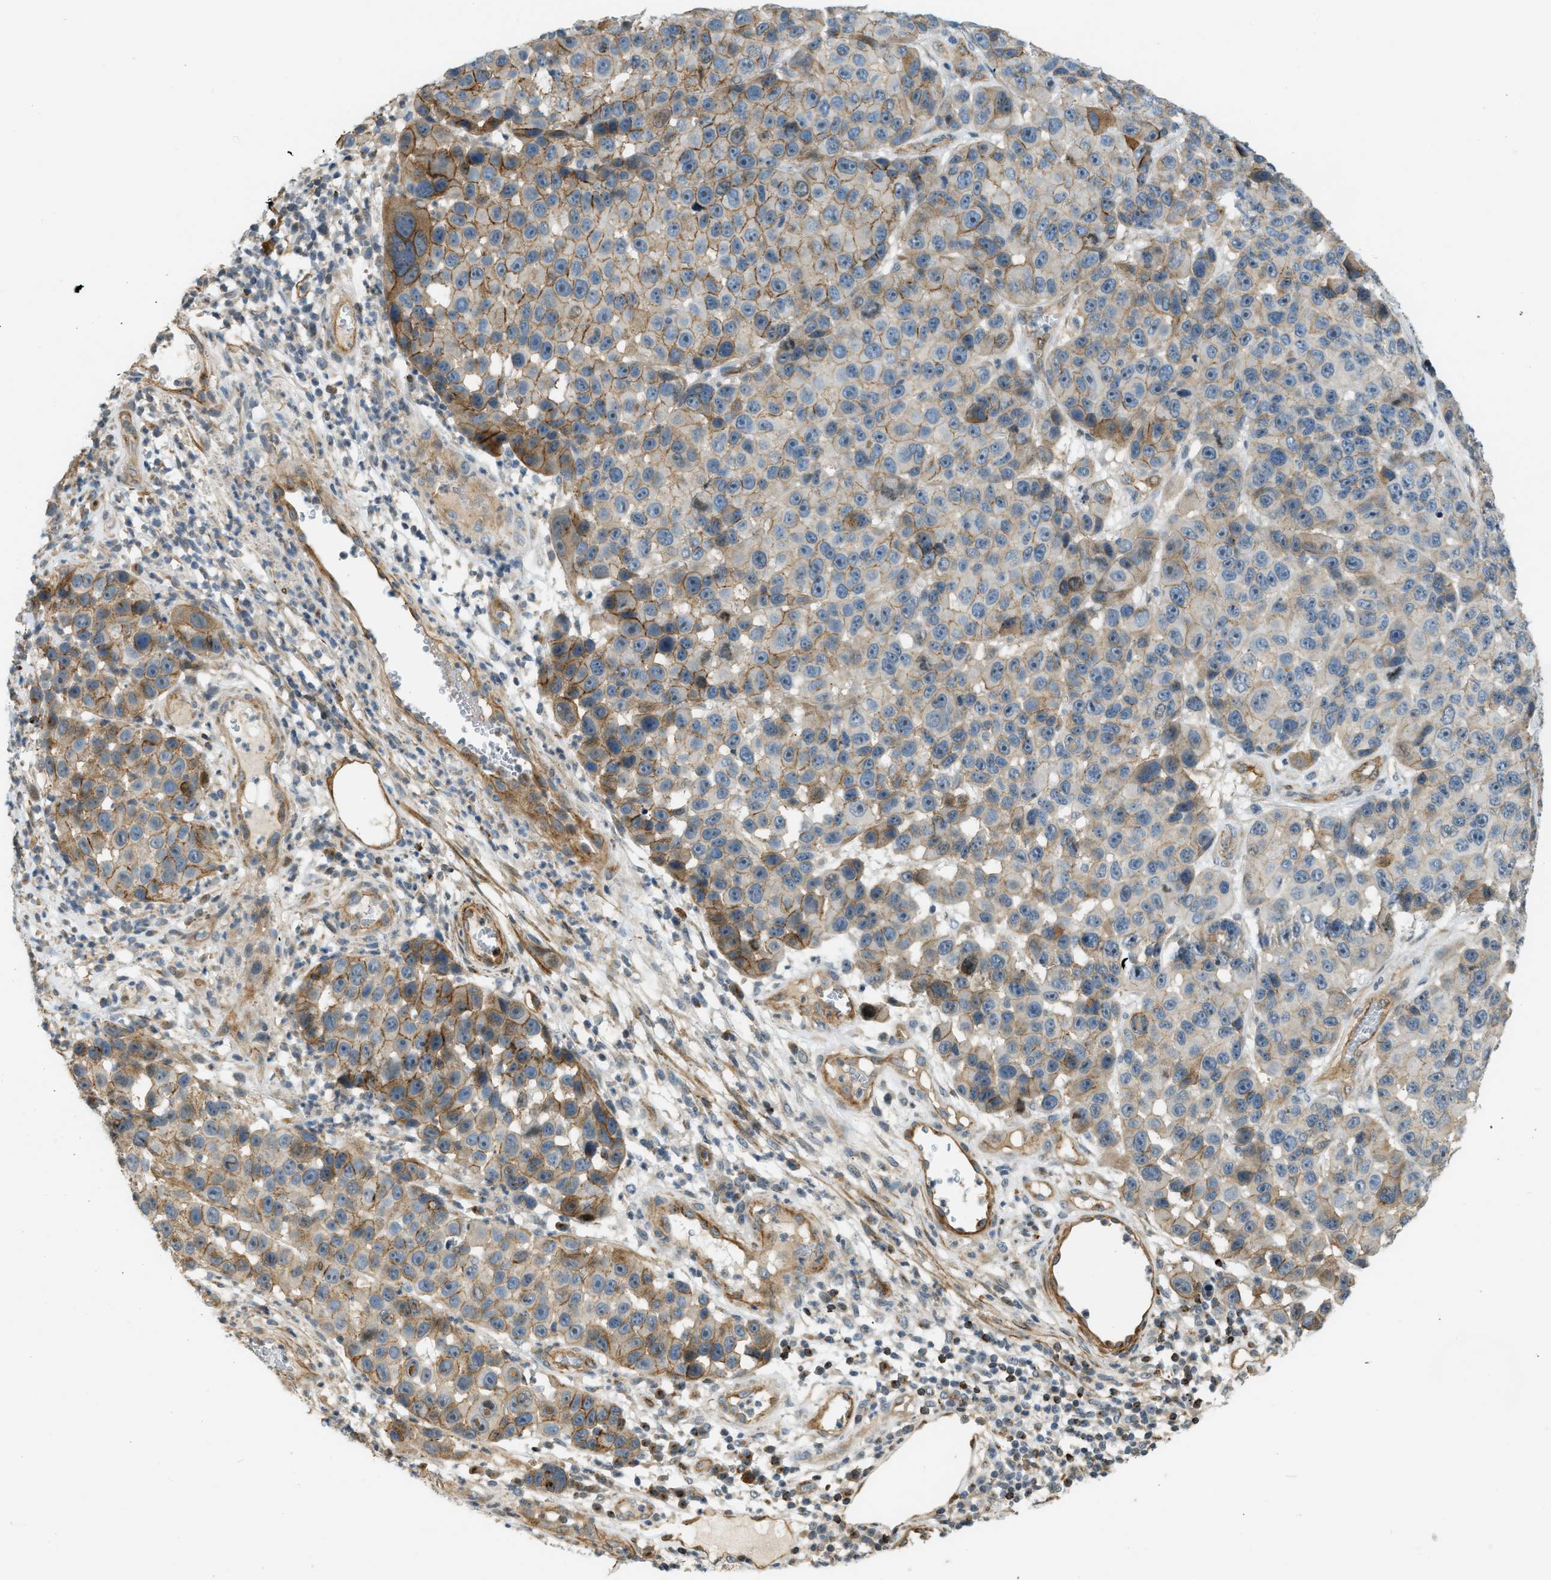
{"staining": {"intensity": "moderate", "quantity": ">75%", "location": "cytoplasmic/membranous"}, "tissue": "melanoma", "cell_type": "Tumor cells", "image_type": "cancer", "snomed": [{"axis": "morphology", "description": "Malignant melanoma, NOS"}, {"axis": "topography", "description": "Skin"}], "caption": "Immunohistochemistry (IHC) image of neoplastic tissue: melanoma stained using immunohistochemistry (IHC) demonstrates medium levels of moderate protein expression localized specifically in the cytoplasmic/membranous of tumor cells, appearing as a cytoplasmic/membranous brown color.", "gene": "KIAA1671", "patient": {"sex": "male", "age": 53}}